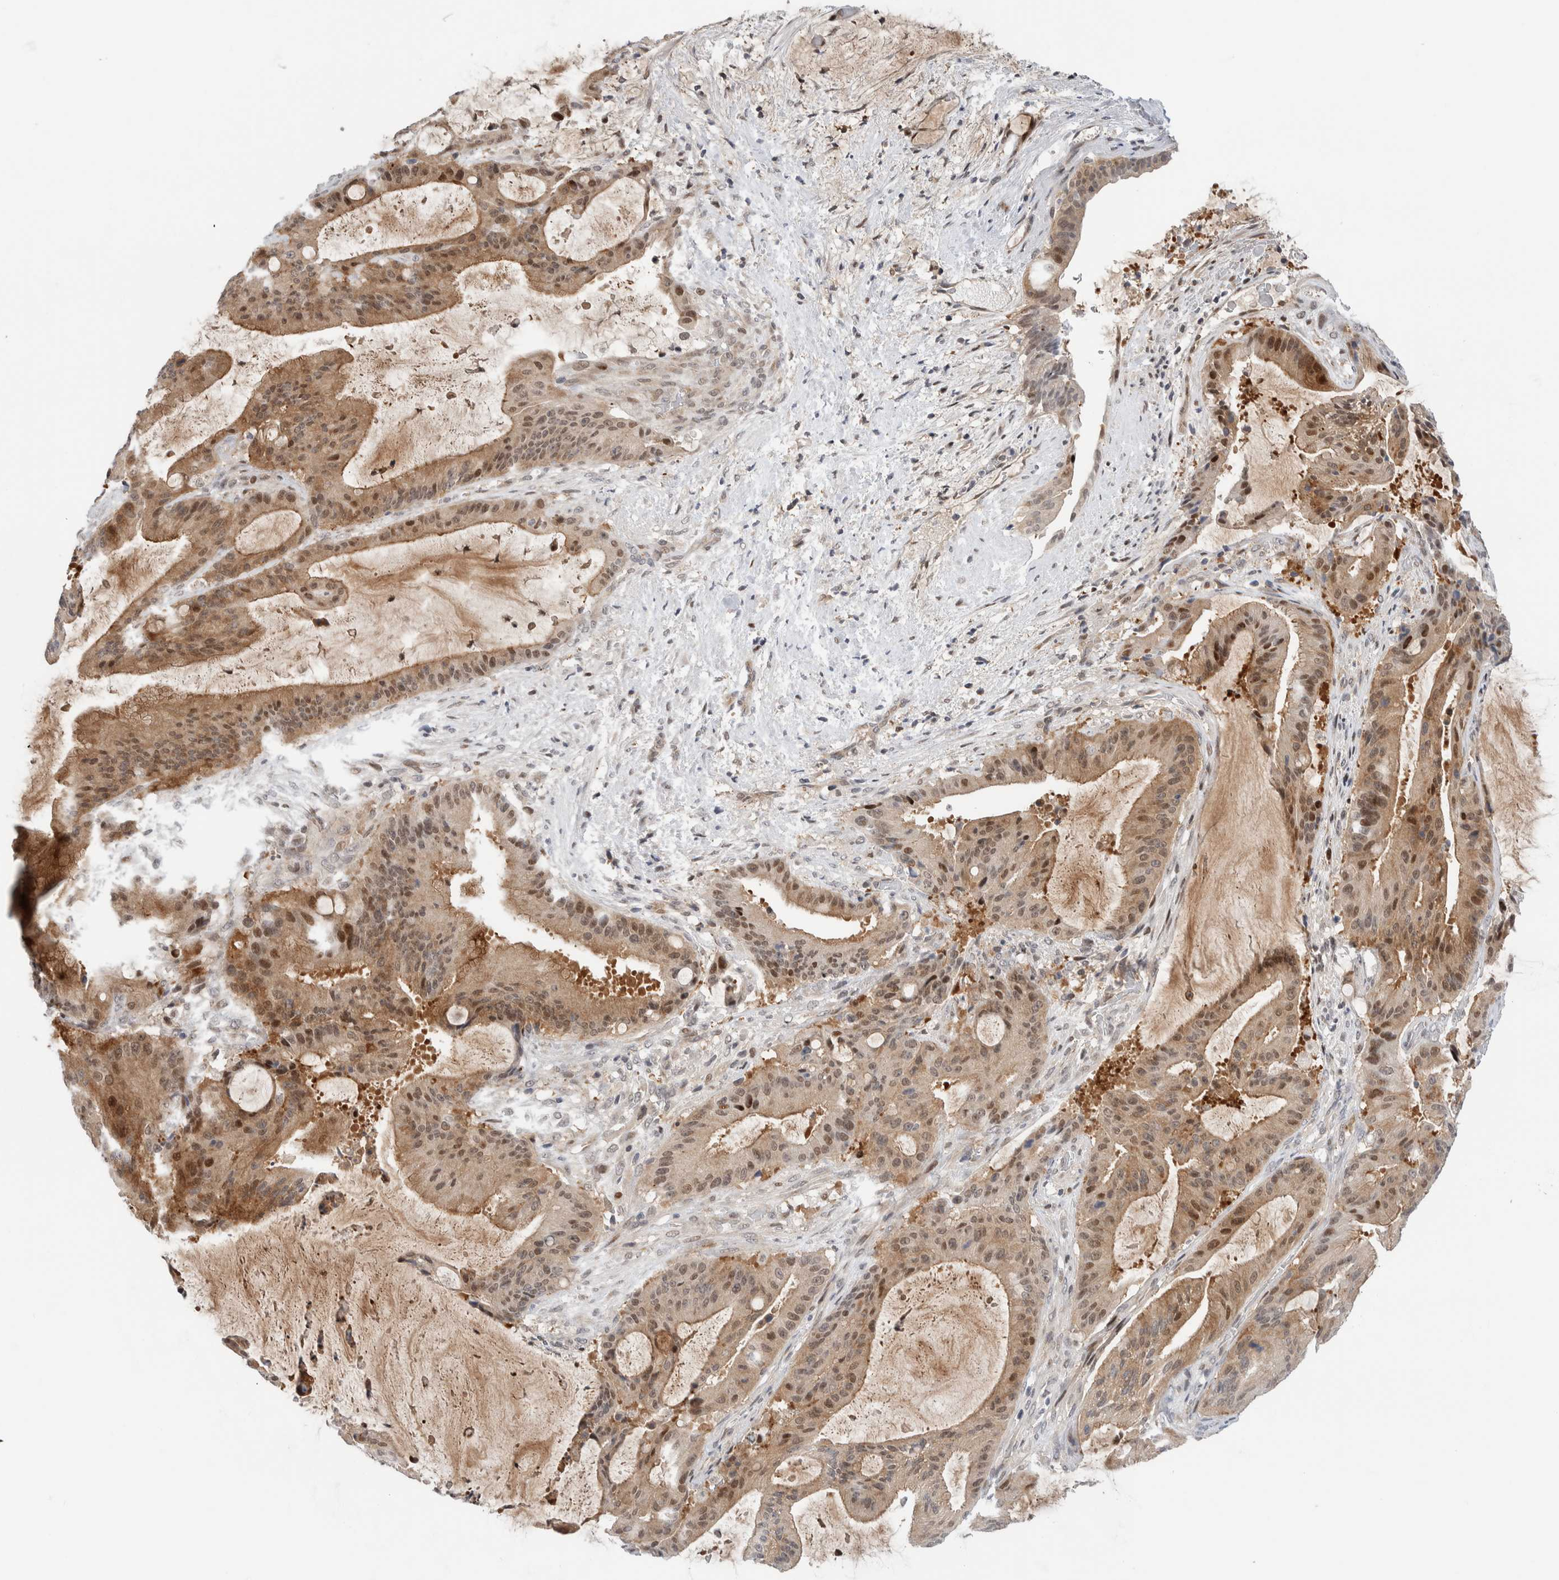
{"staining": {"intensity": "moderate", "quantity": ">75%", "location": "cytoplasmic/membranous,nuclear"}, "tissue": "liver cancer", "cell_type": "Tumor cells", "image_type": "cancer", "snomed": [{"axis": "morphology", "description": "Normal tissue, NOS"}, {"axis": "morphology", "description": "Cholangiocarcinoma"}, {"axis": "topography", "description": "Liver"}, {"axis": "topography", "description": "Peripheral nerve tissue"}], "caption": "Moderate cytoplasmic/membranous and nuclear protein expression is identified in approximately >75% of tumor cells in liver cholangiocarcinoma. Immunohistochemistry stains the protein in brown and the nuclei are stained blue.", "gene": "NCR3LG1", "patient": {"sex": "female", "age": 73}}